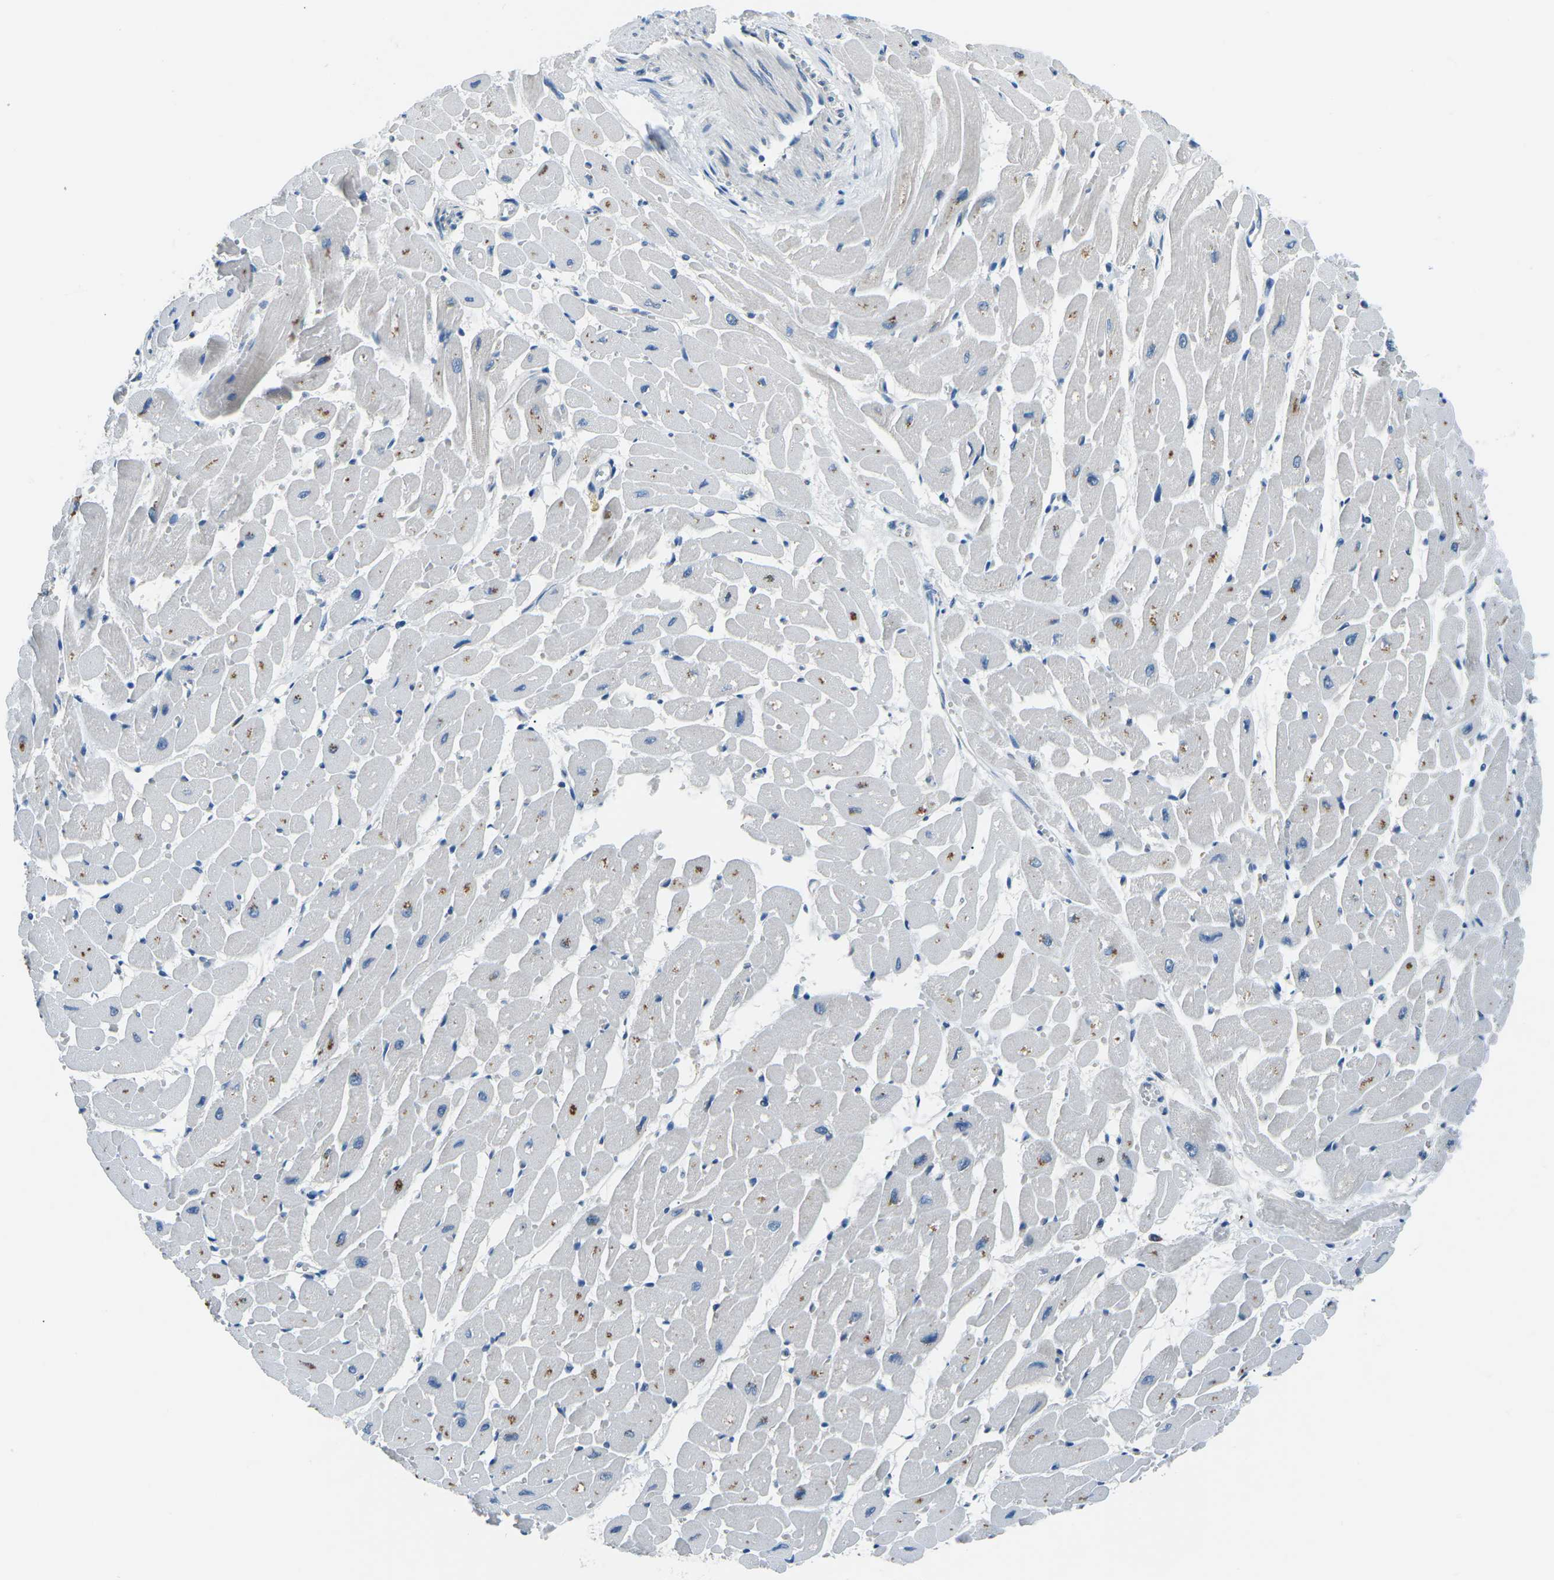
{"staining": {"intensity": "moderate", "quantity": "<25%", "location": "cytoplasmic/membranous"}, "tissue": "heart muscle", "cell_type": "Cardiomyocytes", "image_type": "normal", "snomed": [{"axis": "morphology", "description": "Normal tissue, NOS"}, {"axis": "topography", "description": "Heart"}], "caption": "IHC image of unremarkable human heart muscle stained for a protein (brown), which shows low levels of moderate cytoplasmic/membranous staining in approximately <25% of cardiomyocytes.", "gene": "CD1D", "patient": {"sex": "male", "age": 45}}